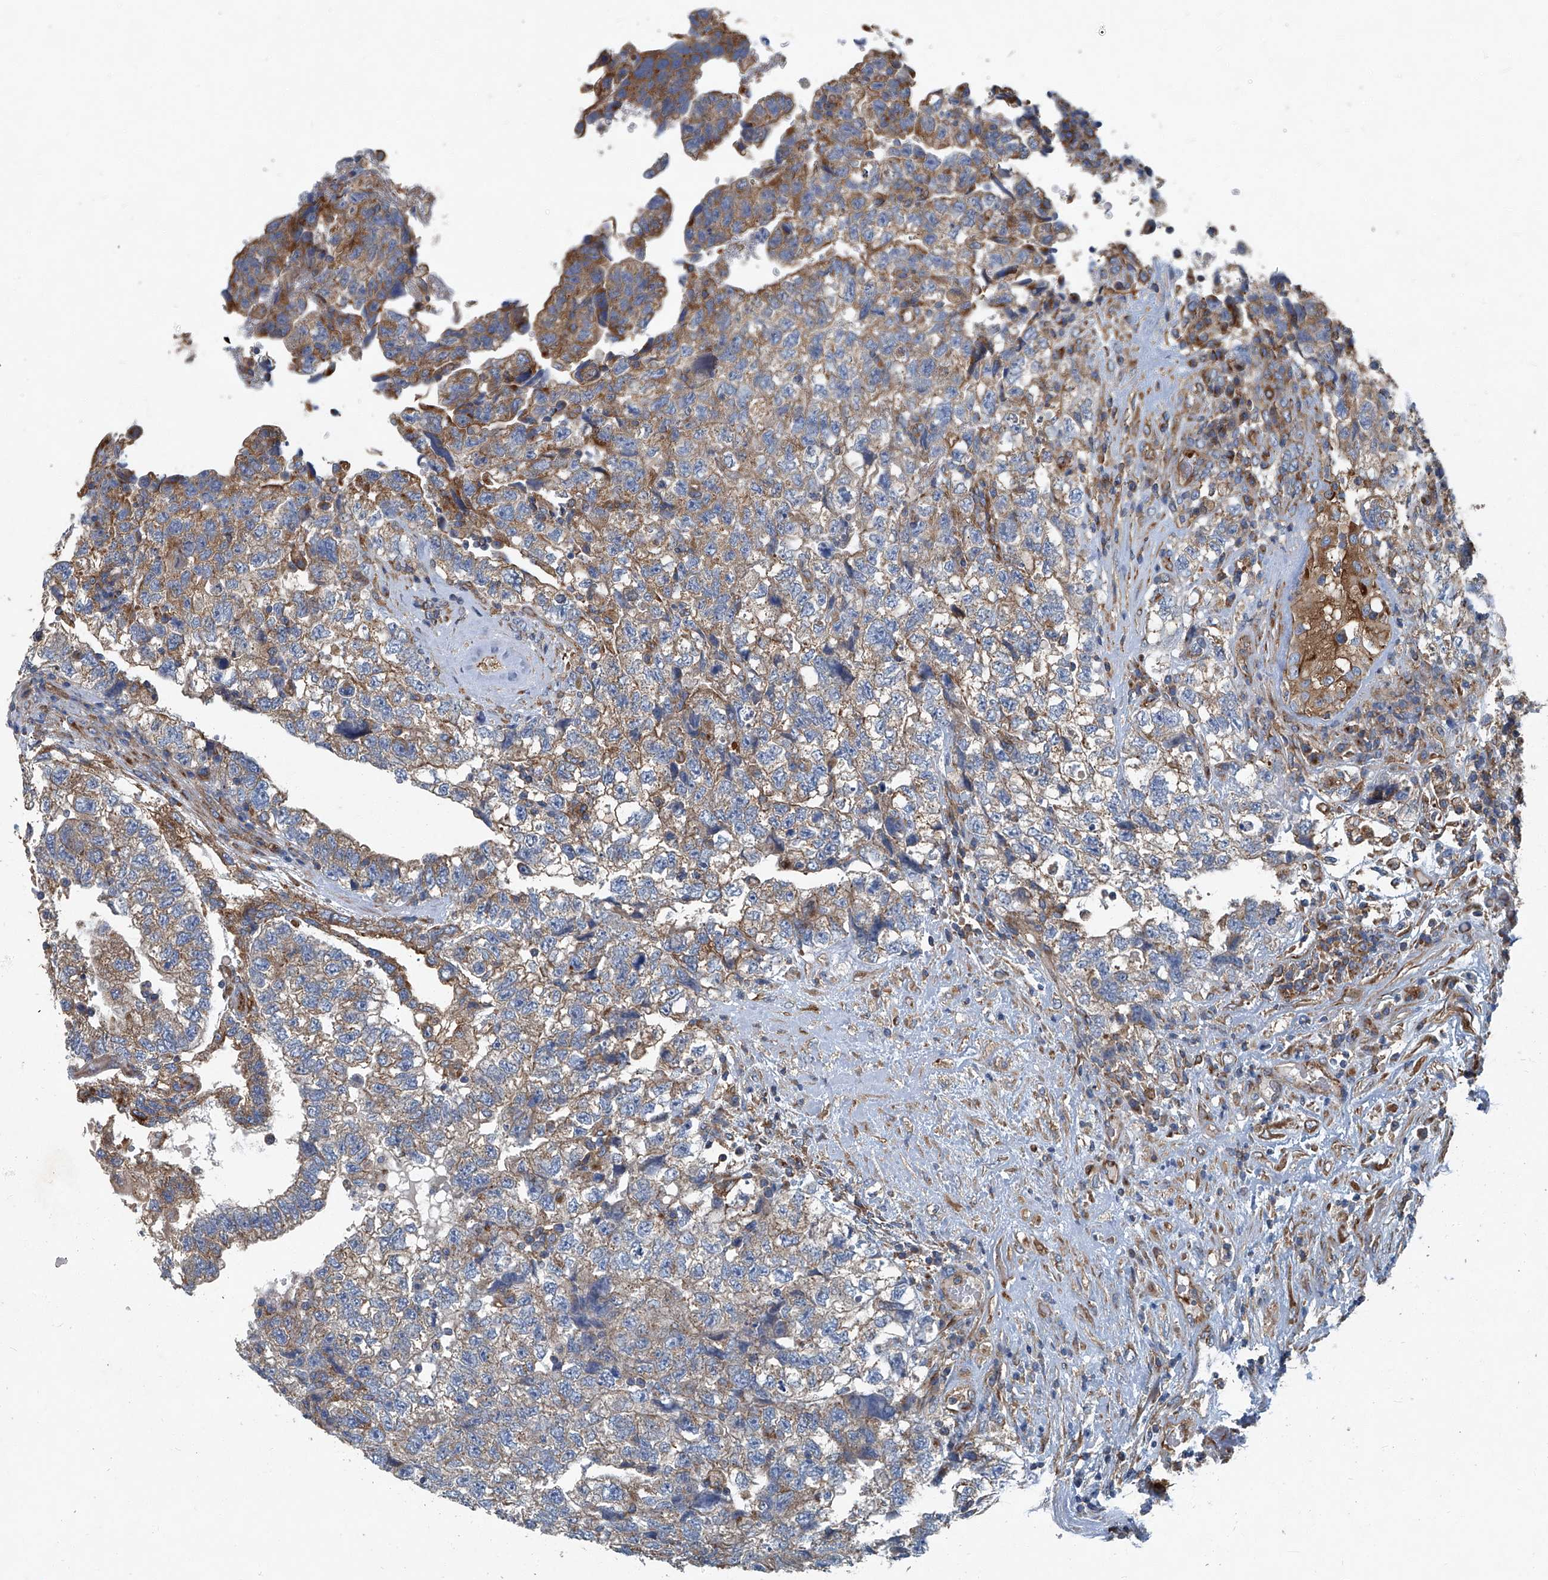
{"staining": {"intensity": "moderate", "quantity": "25%-75%", "location": "cytoplasmic/membranous"}, "tissue": "testis cancer", "cell_type": "Tumor cells", "image_type": "cancer", "snomed": [{"axis": "morphology", "description": "Carcinoma, Embryonal, NOS"}, {"axis": "topography", "description": "Testis"}], "caption": "DAB immunohistochemical staining of testis cancer displays moderate cytoplasmic/membranous protein expression in about 25%-75% of tumor cells.", "gene": "PIGH", "patient": {"sex": "male", "age": 36}}